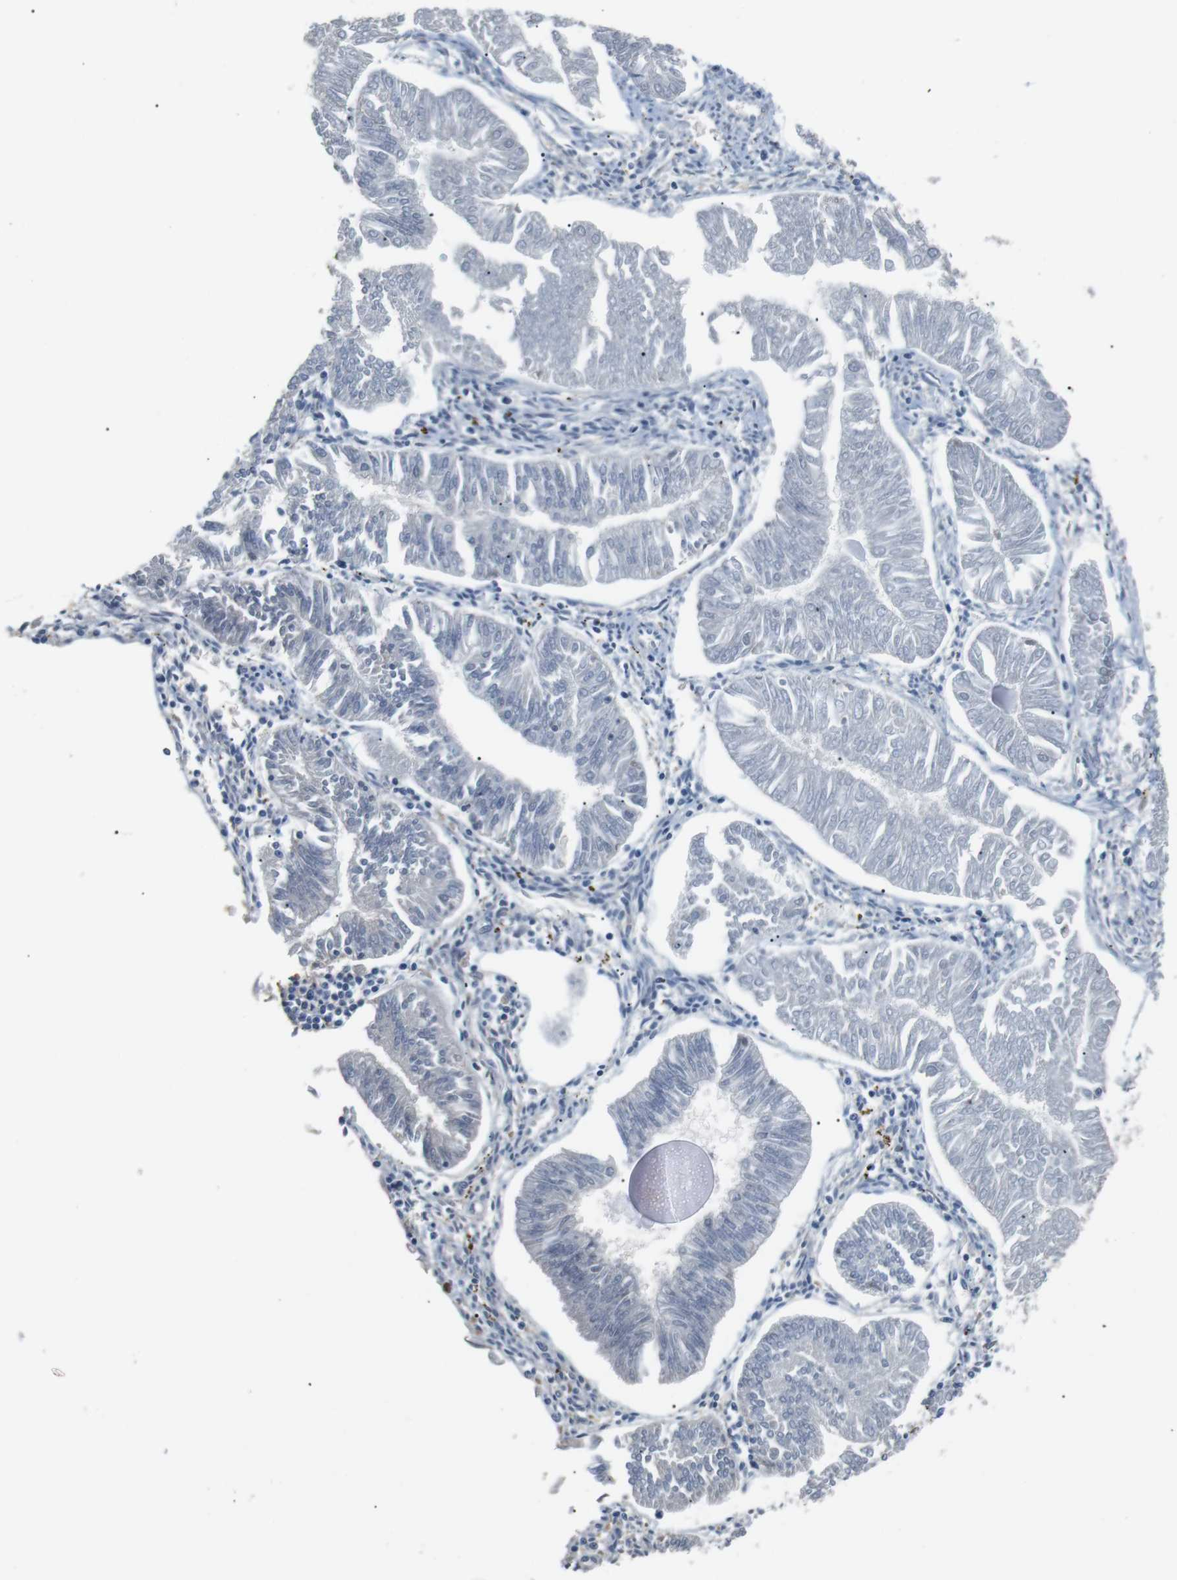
{"staining": {"intensity": "negative", "quantity": "none", "location": "none"}, "tissue": "endometrial cancer", "cell_type": "Tumor cells", "image_type": "cancer", "snomed": [{"axis": "morphology", "description": "Adenocarcinoma, NOS"}, {"axis": "topography", "description": "Endometrium"}], "caption": "Micrograph shows no significant protein expression in tumor cells of endometrial adenocarcinoma.", "gene": "CD300E", "patient": {"sex": "female", "age": 53}}